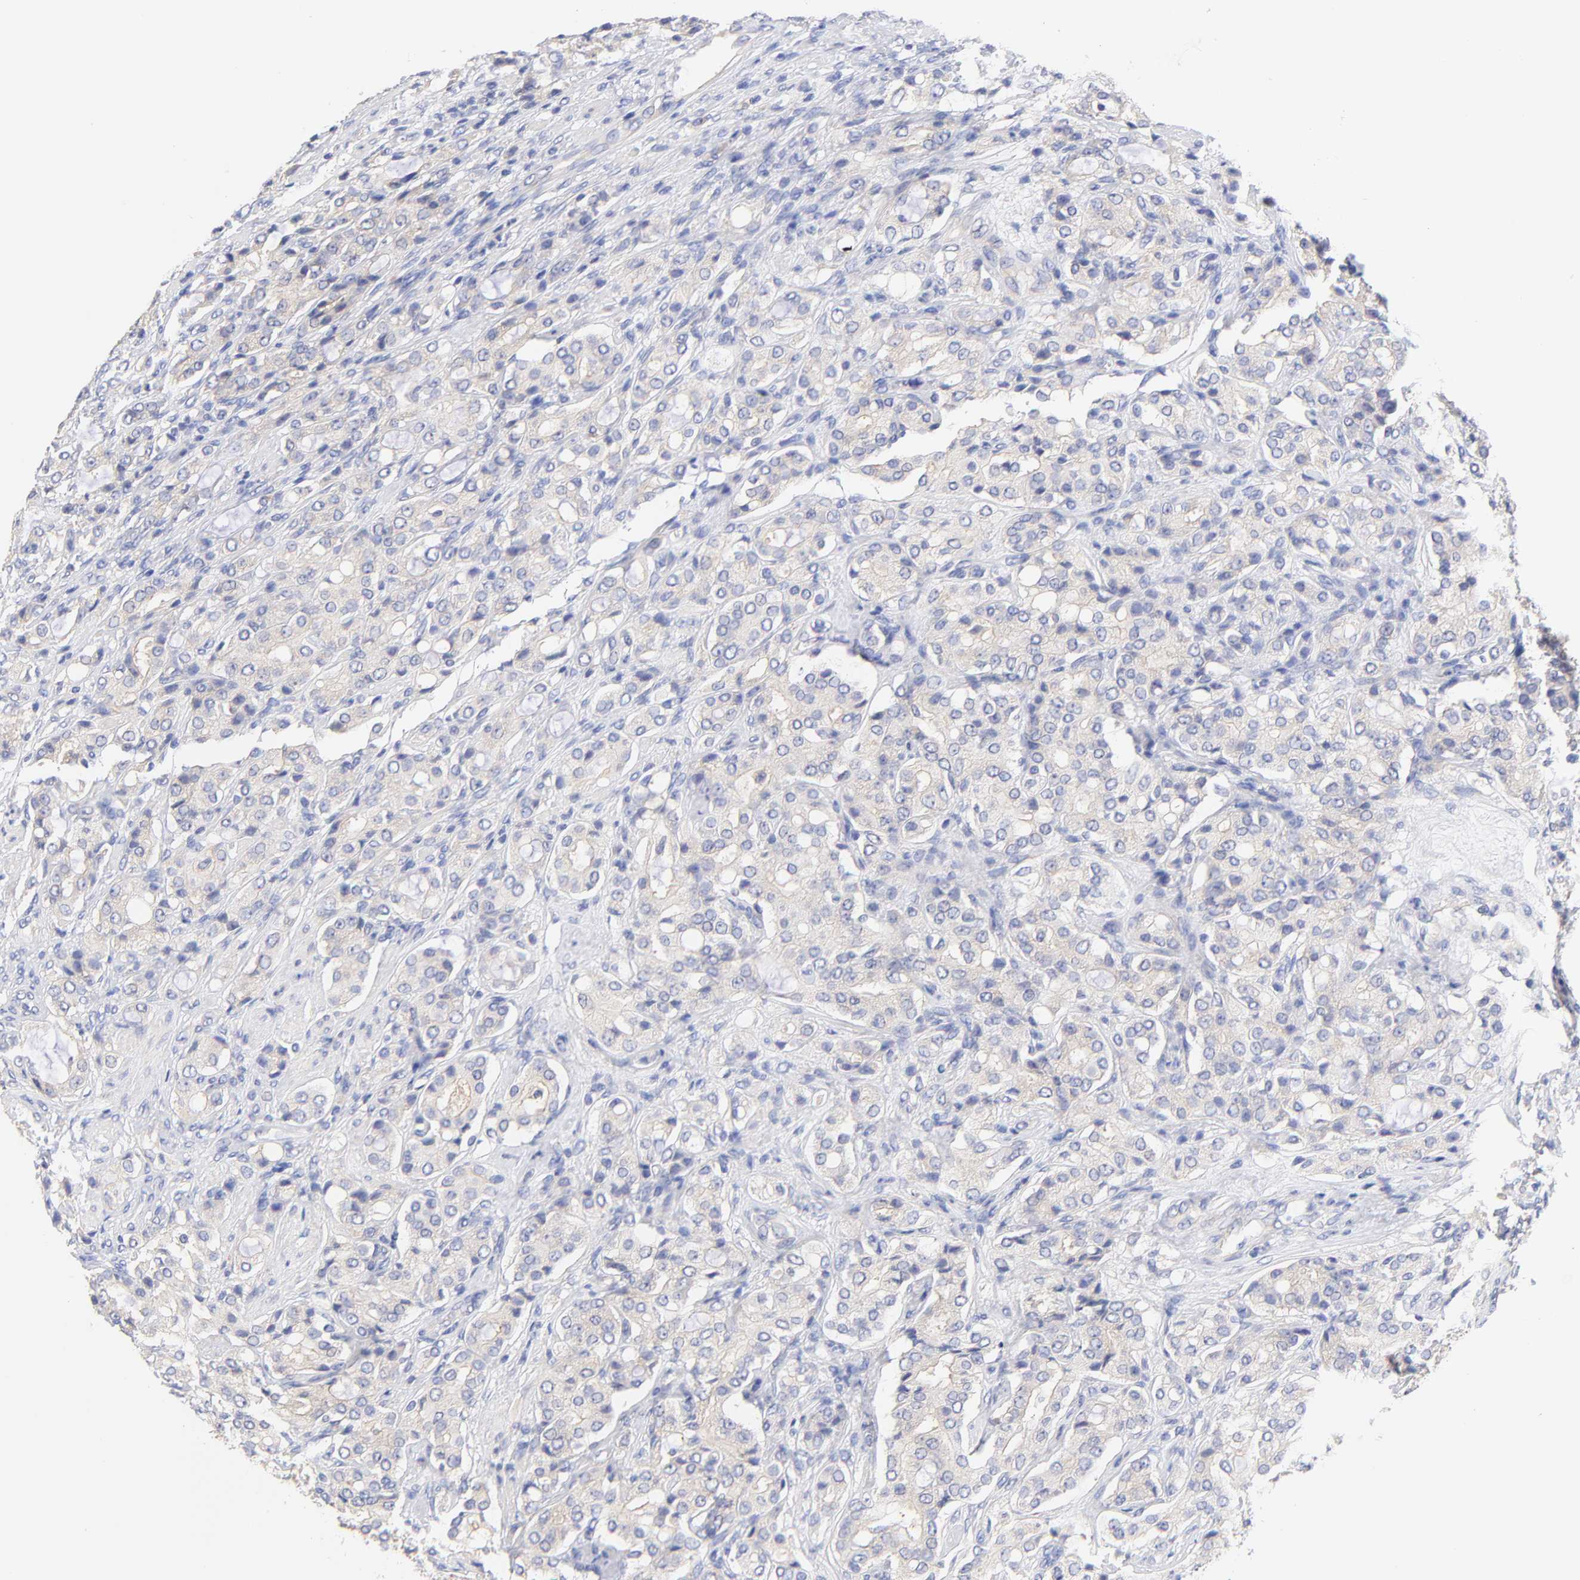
{"staining": {"intensity": "weak", "quantity": "<25%", "location": "cytoplasmic/membranous"}, "tissue": "prostate cancer", "cell_type": "Tumor cells", "image_type": "cancer", "snomed": [{"axis": "morphology", "description": "Adenocarcinoma, High grade"}, {"axis": "topography", "description": "Prostate"}], "caption": "Protein analysis of prostate cancer (high-grade adenocarcinoma) displays no significant staining in tumor cells.", "gene": "TNFRSF13C", "patient": {"sex": "male", "age": 72}}